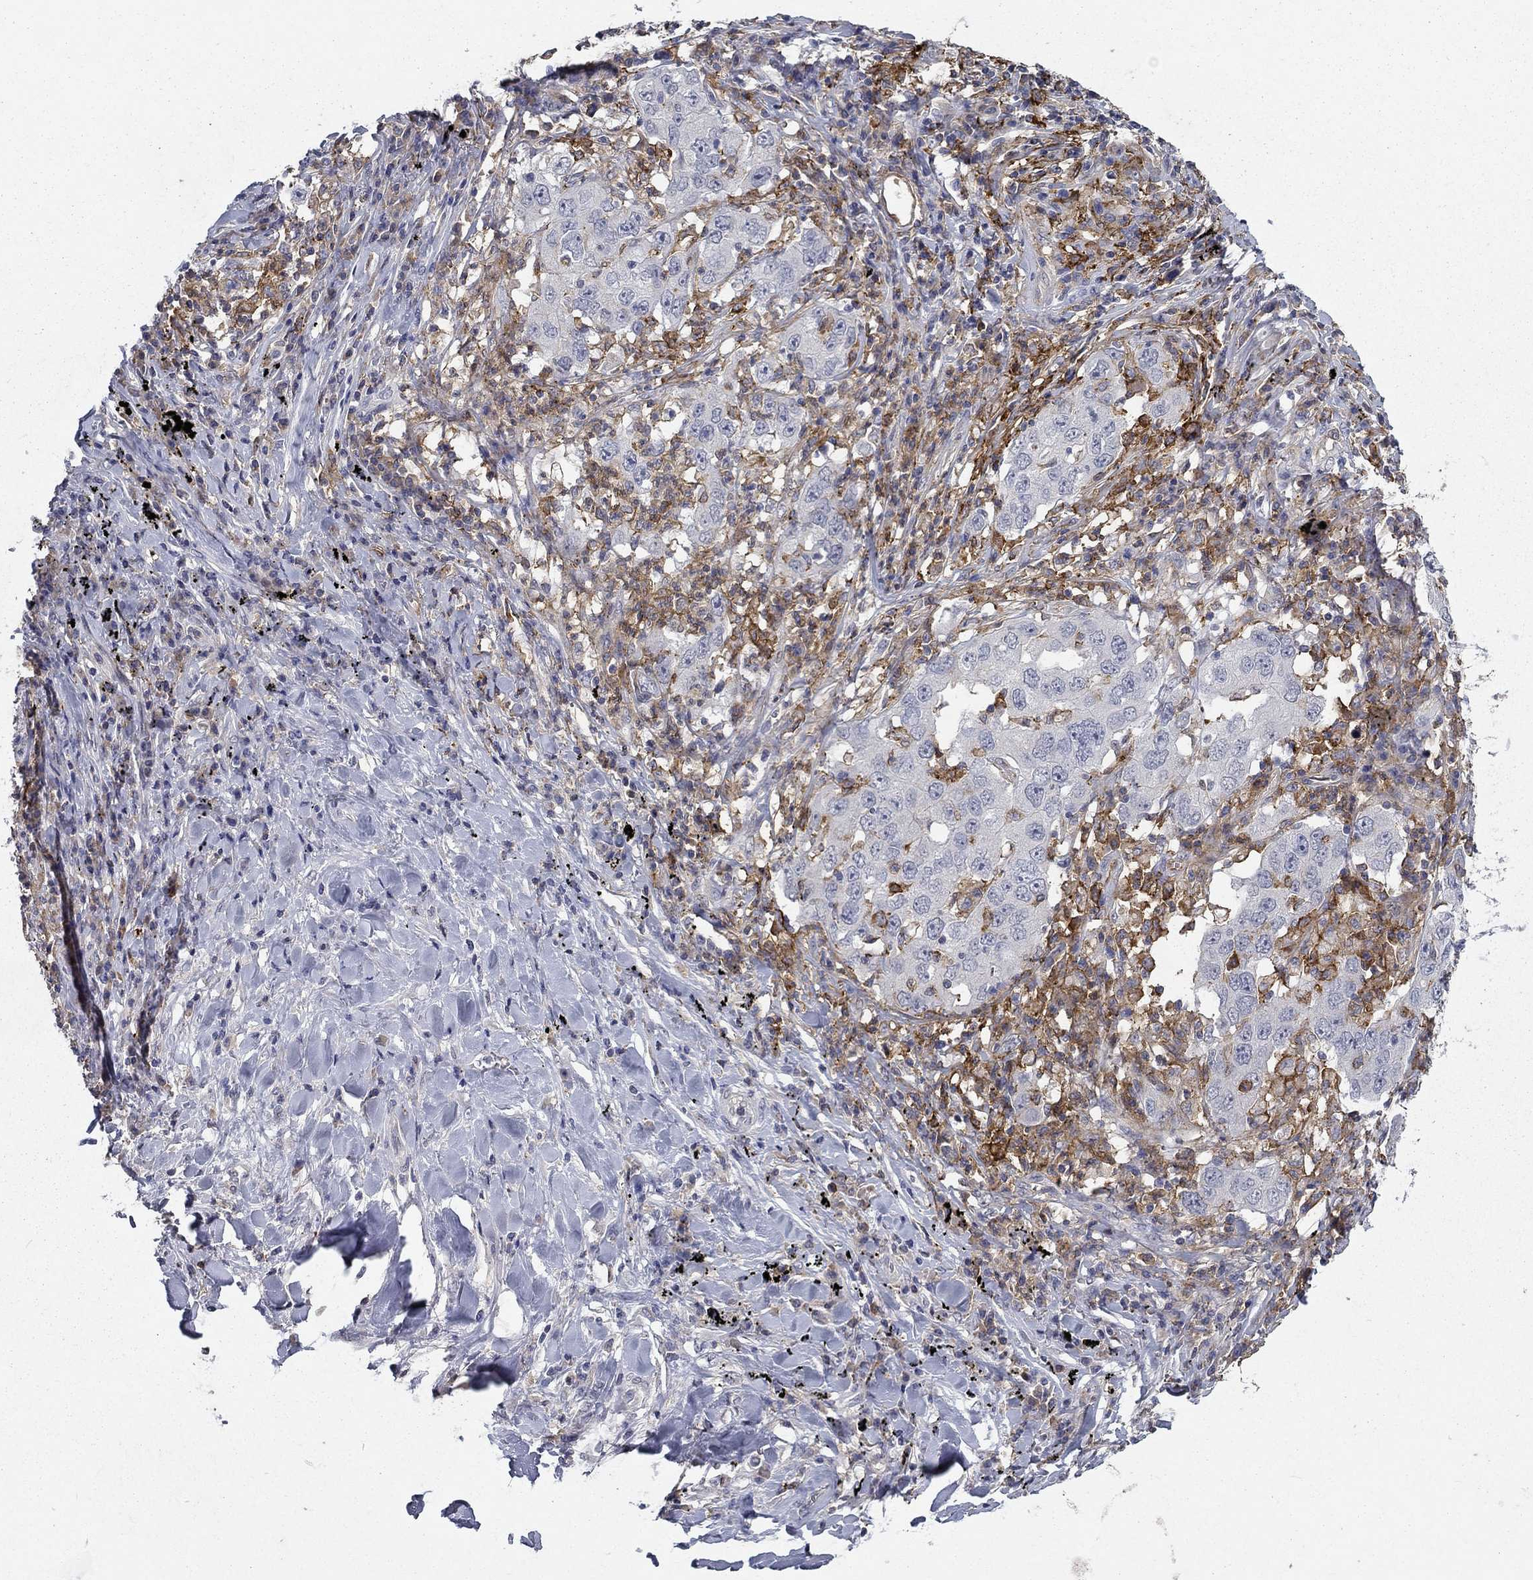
{"staining": {"intensity": "negative", "quantity": "none", "location": "none"}, "tissue": "lung cancer", "cell_type": "Tumor cells", "image_type": "cancer", "snomed": [{"axis": "morphology", "description": "Adenocarcinoma, NOS"}, {"axis": "topography", "description": "Lung"}], "caption": "Human lung adenocarcinoma stained for a protein using immunohistochemistry displays no positivity in tumor cells.", "gene": "CD274", "patient": {"sex": "male", "age": 73}}